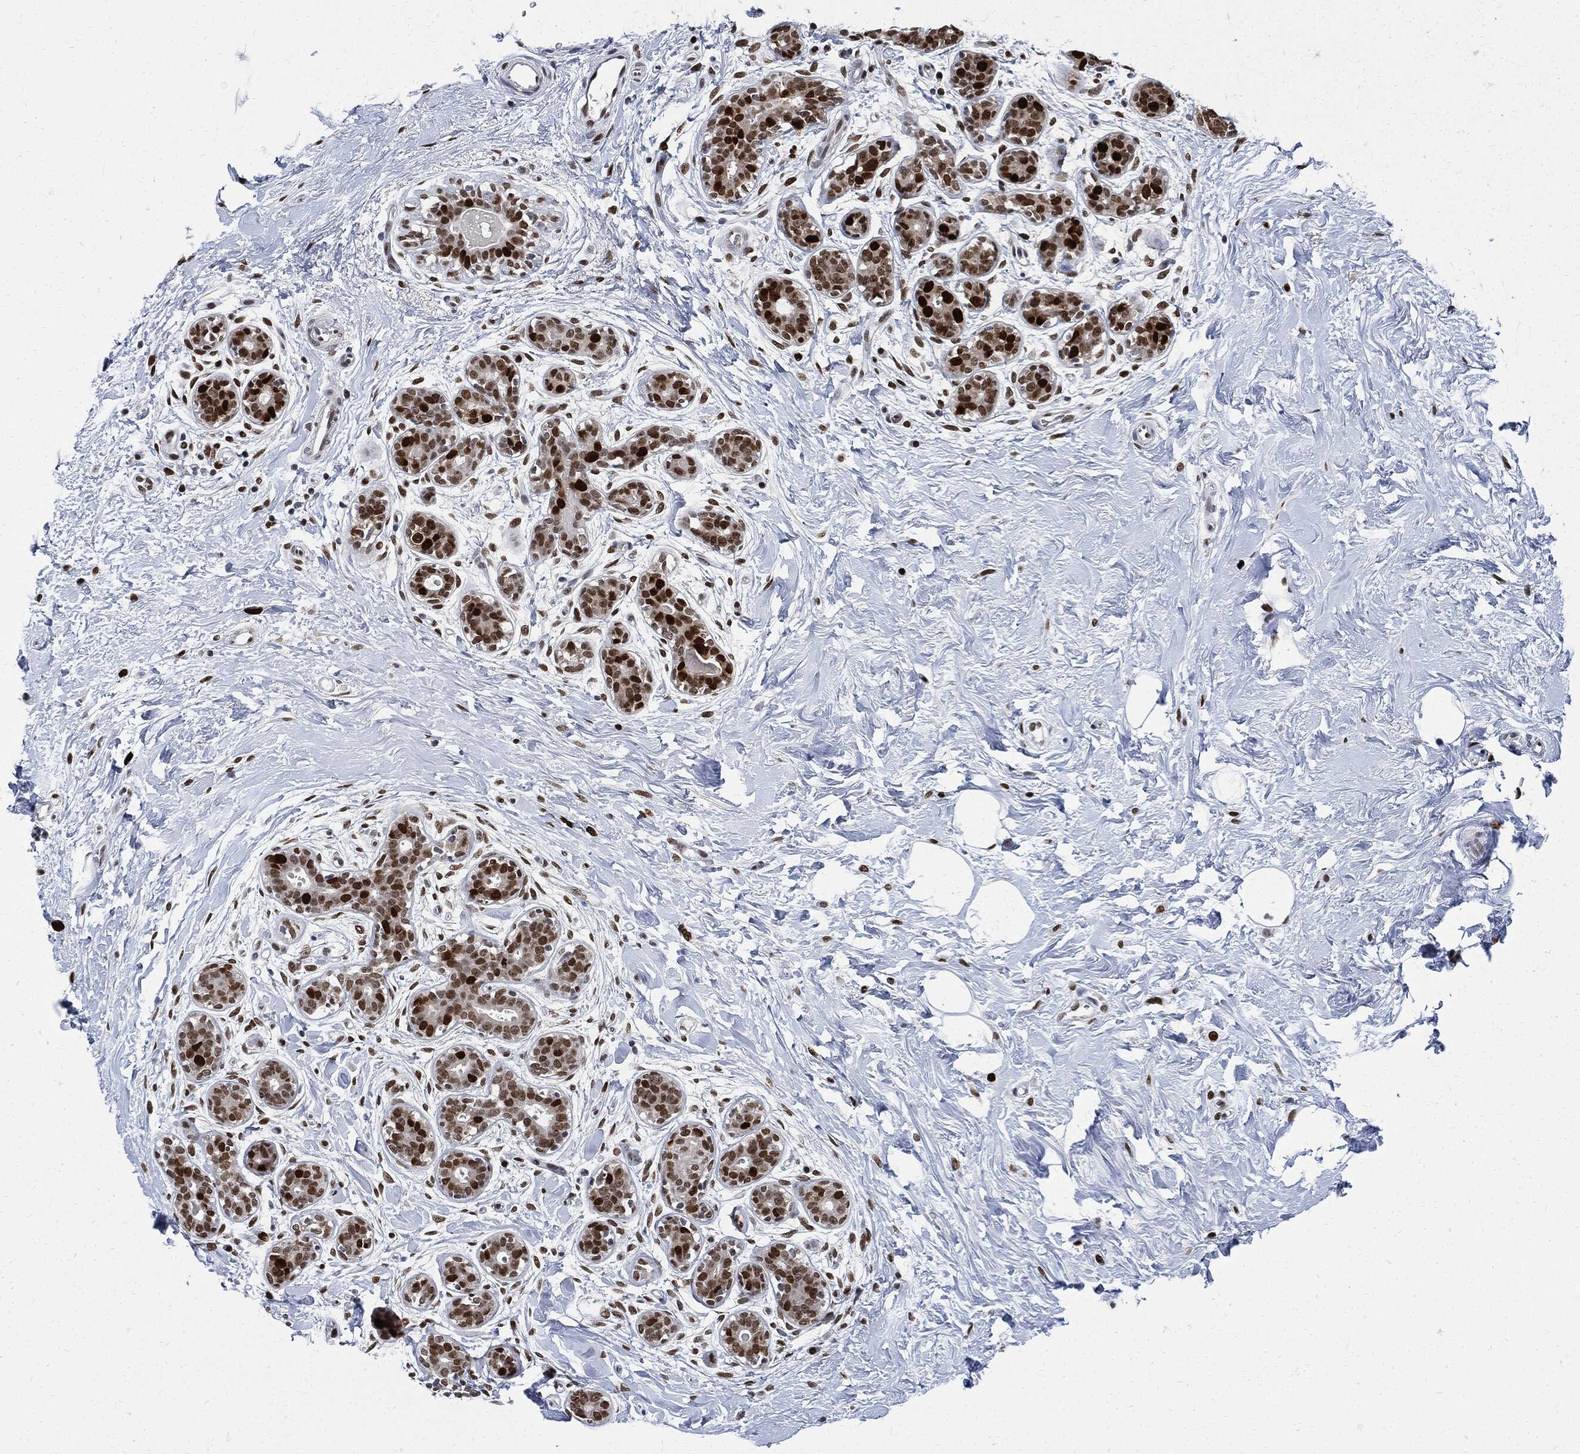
{"staining": {"intensity": "negative", "quantity": "none", "location": "none"}, "tissue": "breast", "cell_type": "Adipocytes", "image_type": "normal", "snomed": [{"axis": "morphology", "description": "Normal tissue, NOS"}, {"axis": "topography", "description": "Breast"}], "caption": "Immunohistochemistry (IHC) photomicrograph of normal breast: human breast stained with DAB shows no significant protein staining in adipocytes.", "gene": "PCNA", "patient": {"sex": "female", "age": 43}}